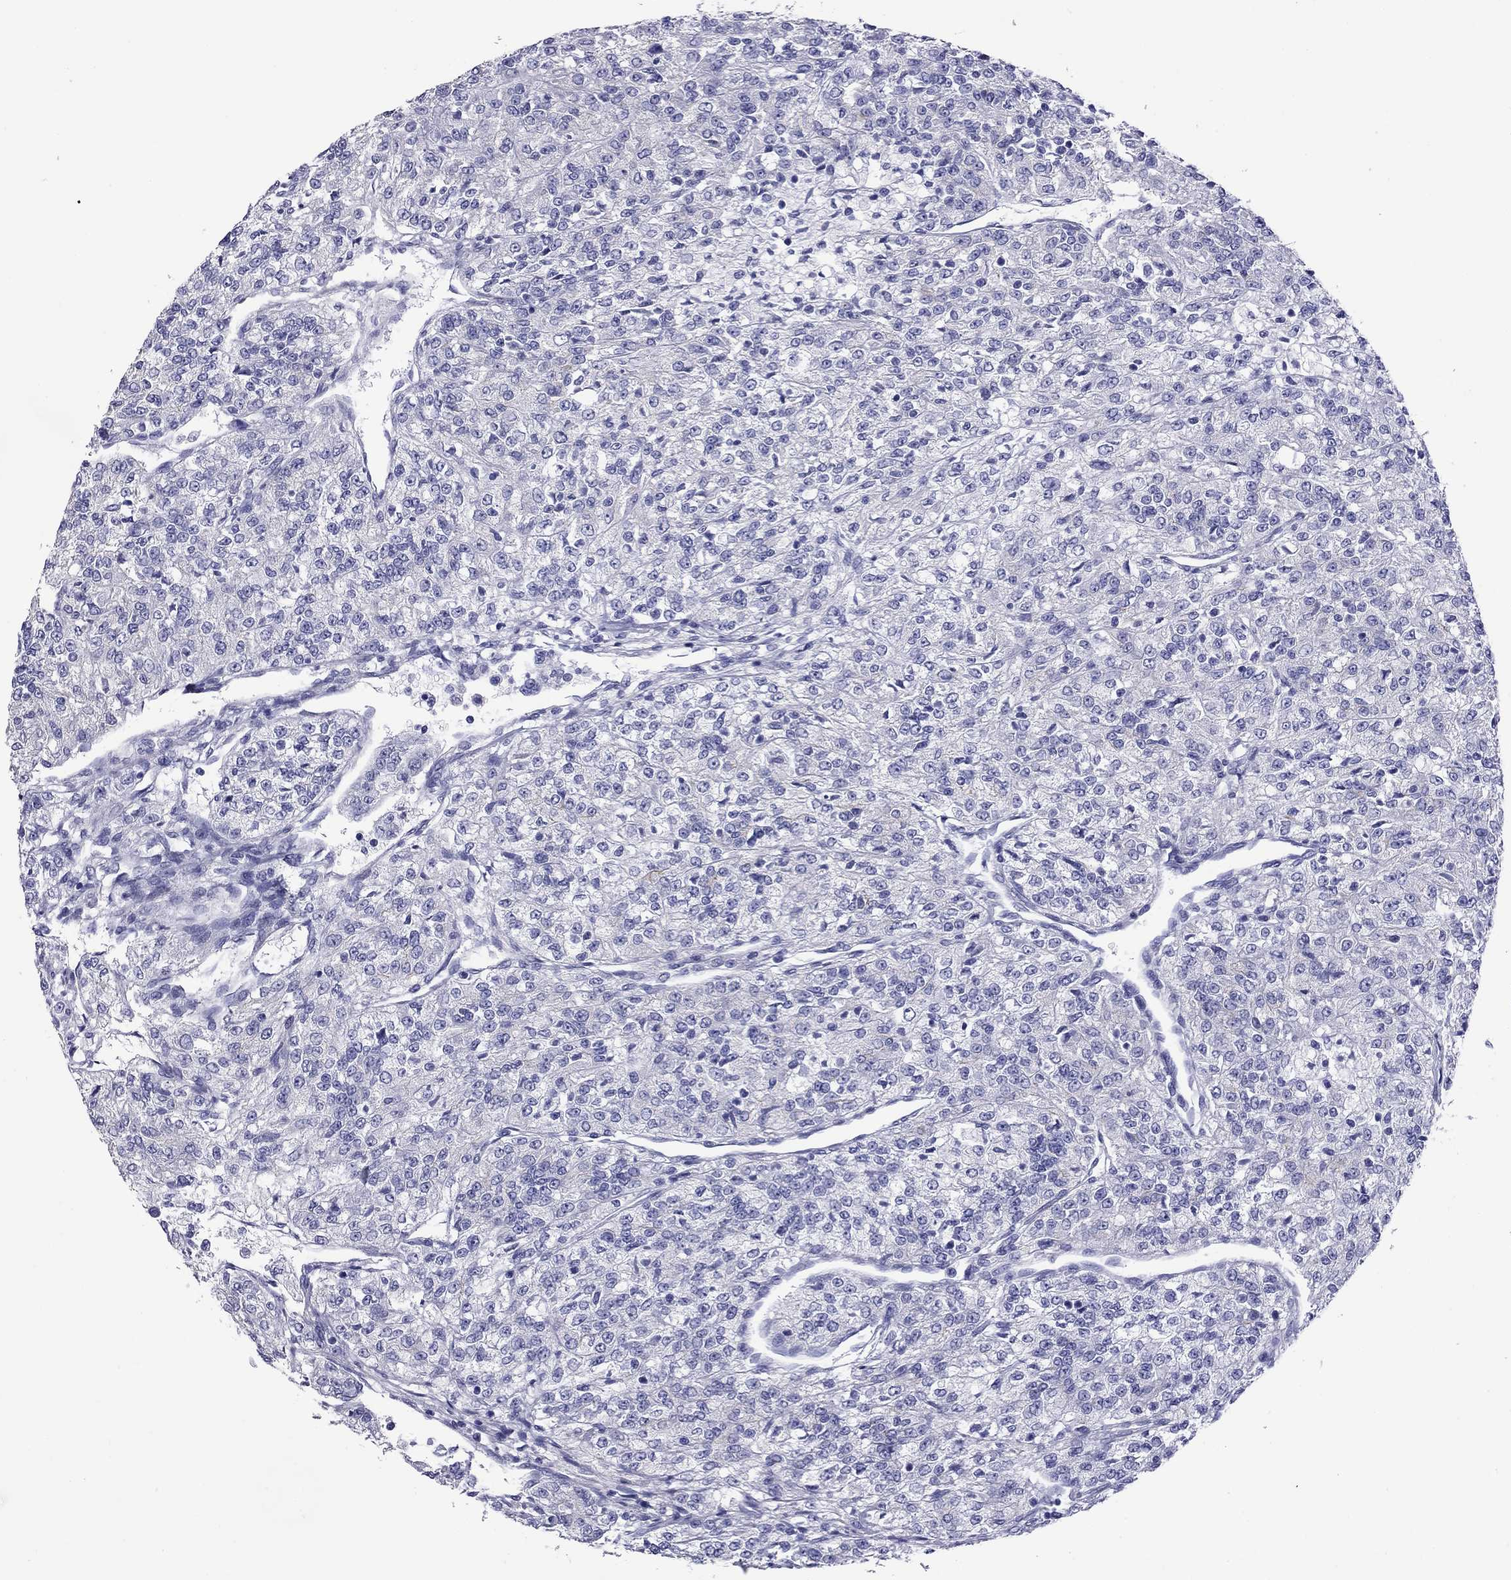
{"staining": {"intensity": "negative", "quantity": "none", "location": "none"}, "tissue": "renal cancer", "cell_type": "Tumor cells", "image_type": "cancer", "snomed": [{"axis": "morphology", "description": "Adenocarcinoma, NOS"}, {"axis": "topography", "description": "Kidney"}], "caption": "This is a micrograph of IHC staining of renal cancer (adenocarcinoma), which shows no staining in tumor cells.", "gene": "KIAA2012", "patient": {"sex": "female", "age": 63}}